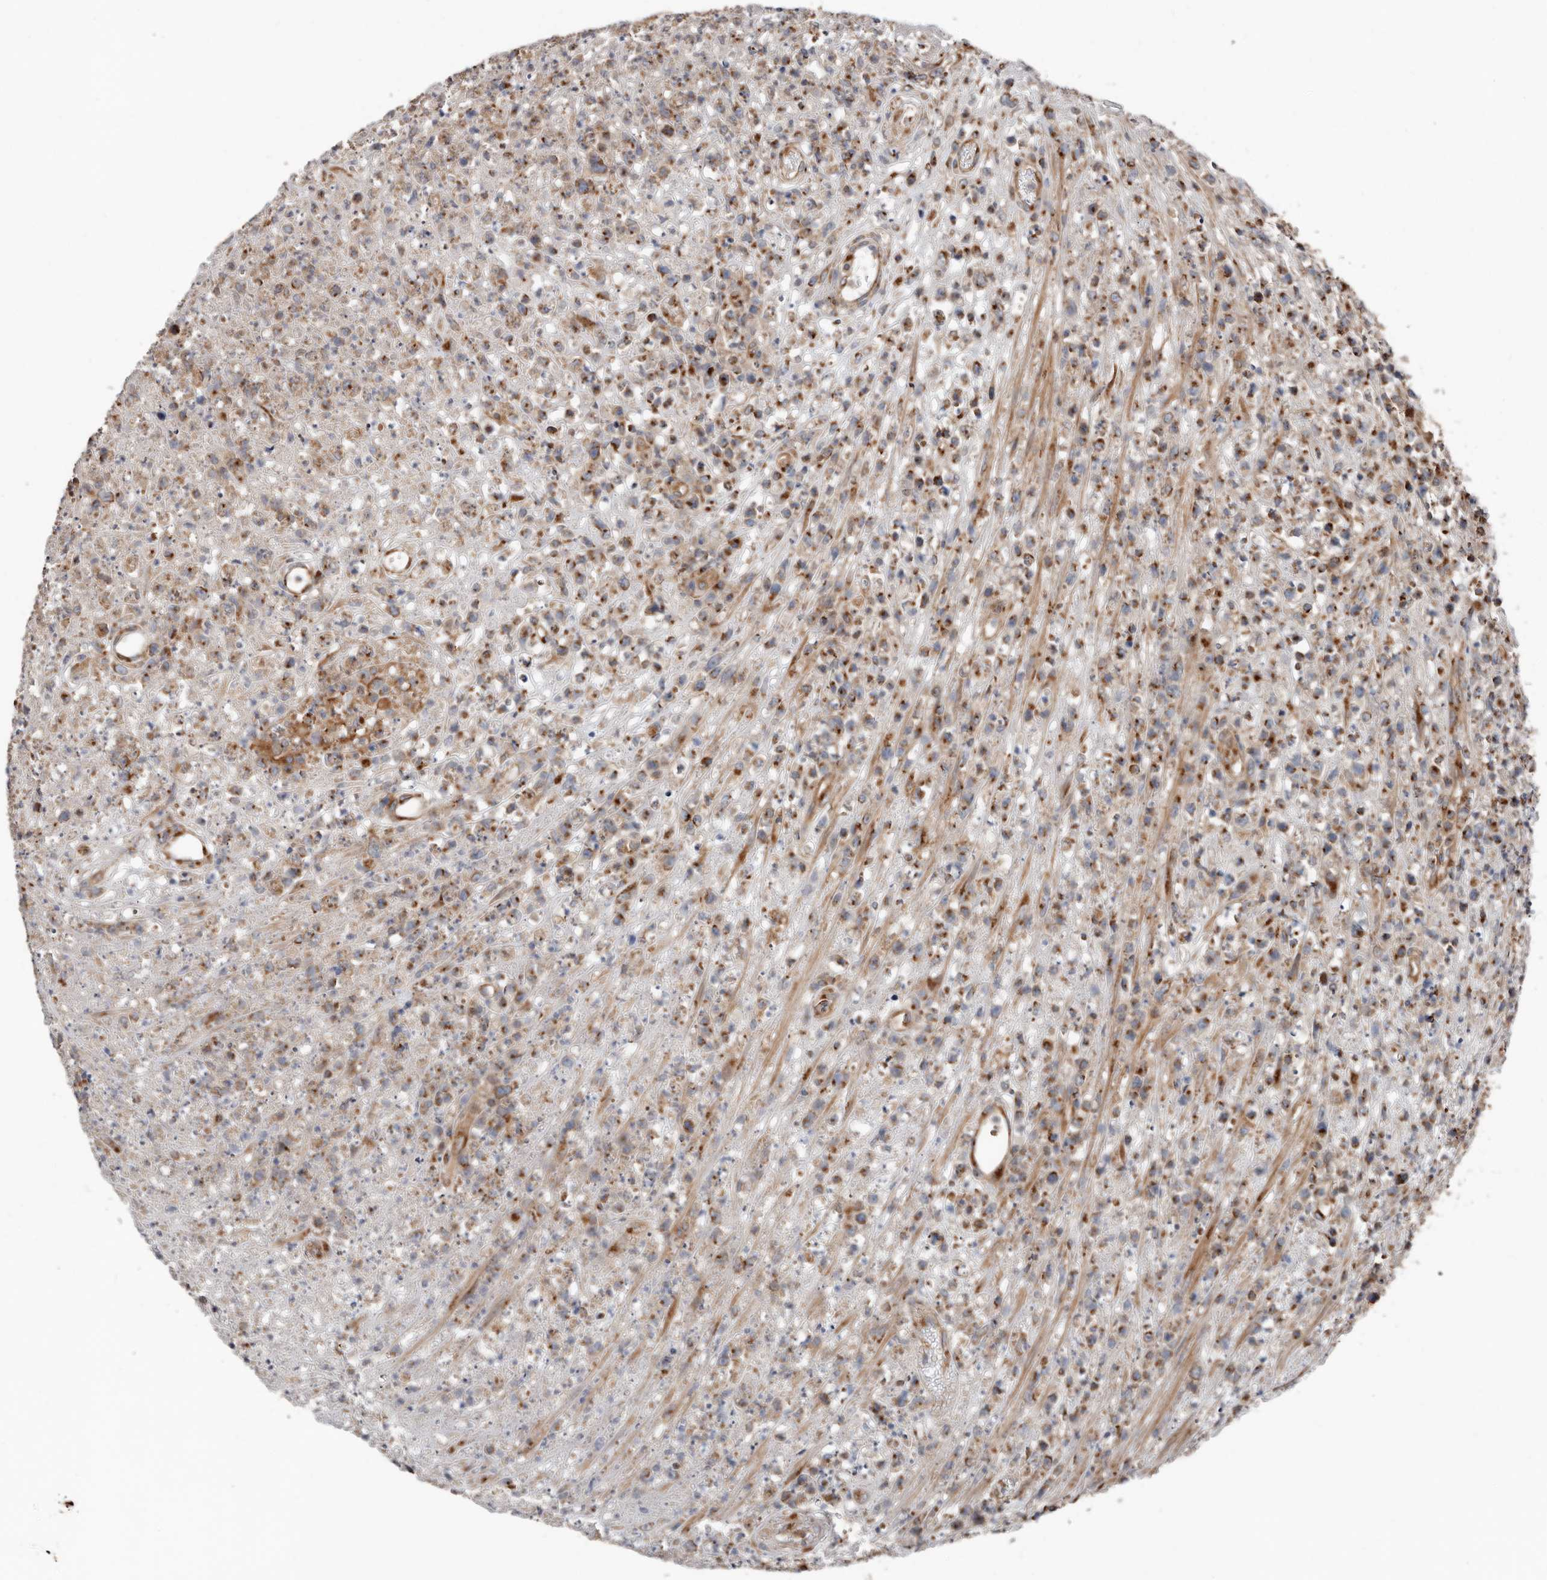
{"staining": {"intensity": "moderate", "quantity": ">75%", "location": "cytoplasmic/membranous"}, "tissue": "lymphoma", "cell_type": "Tumor cells", "image_type": "cancer", "snomed": [{"axis": "morphology", "description": "Malignant lymphoma, non-Hodgkin's type, High grade"}, {"axis": "topography", "description": "Colon"}], "caption": "This is a photomicrograph of immunohistochemistry (IHC) staining of lymphoma, which shows moderate expression in the cytoplasmic/membranous of tumor cells.", "gene": "COG1", "patient": {"sex": "female", "age": 53}}